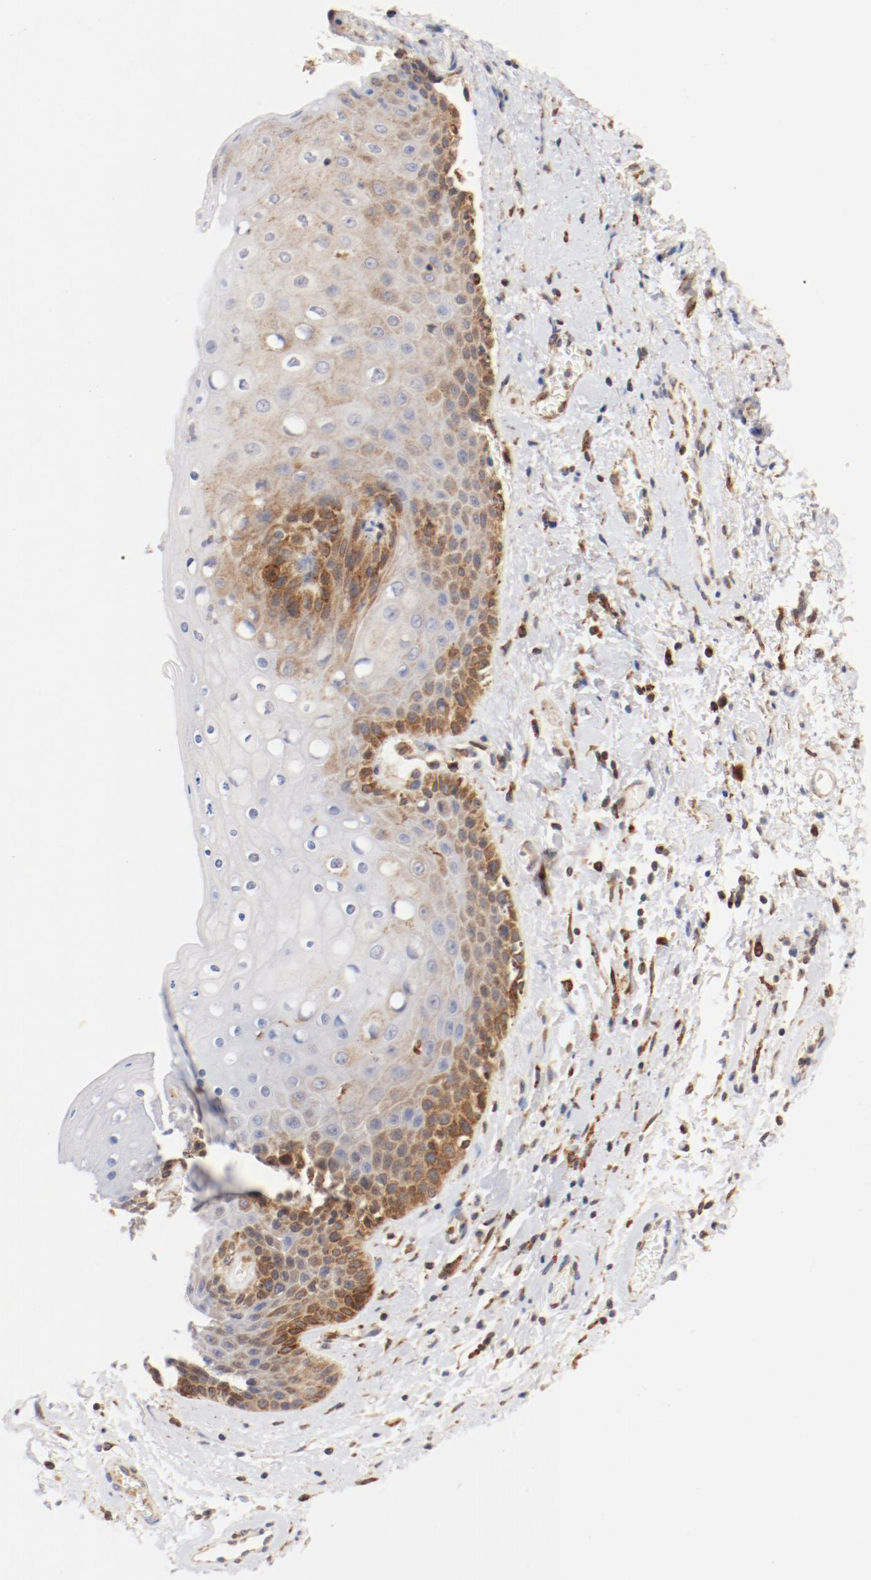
{"staining": {"intensity": "moderate", "quantity": "25%-75%", "location": "cytoplasmic/membranous"}, "tissue": "skin", "cell_type": "Epidermal cells", "image_type": "normal", "snomed": [{"axis": "morphology", "description": "Normal tissue, NOS"}, {"axis": "topography", "description": "Anal"}], "caption": "Skin stained with a brown dye demonstrates moderate cytoplasmic/membranous positive staining in approximately 25%-75% of epidermal cells.", "gene": "PDPK1", "patient": {"sex": "female", "age": 46}}